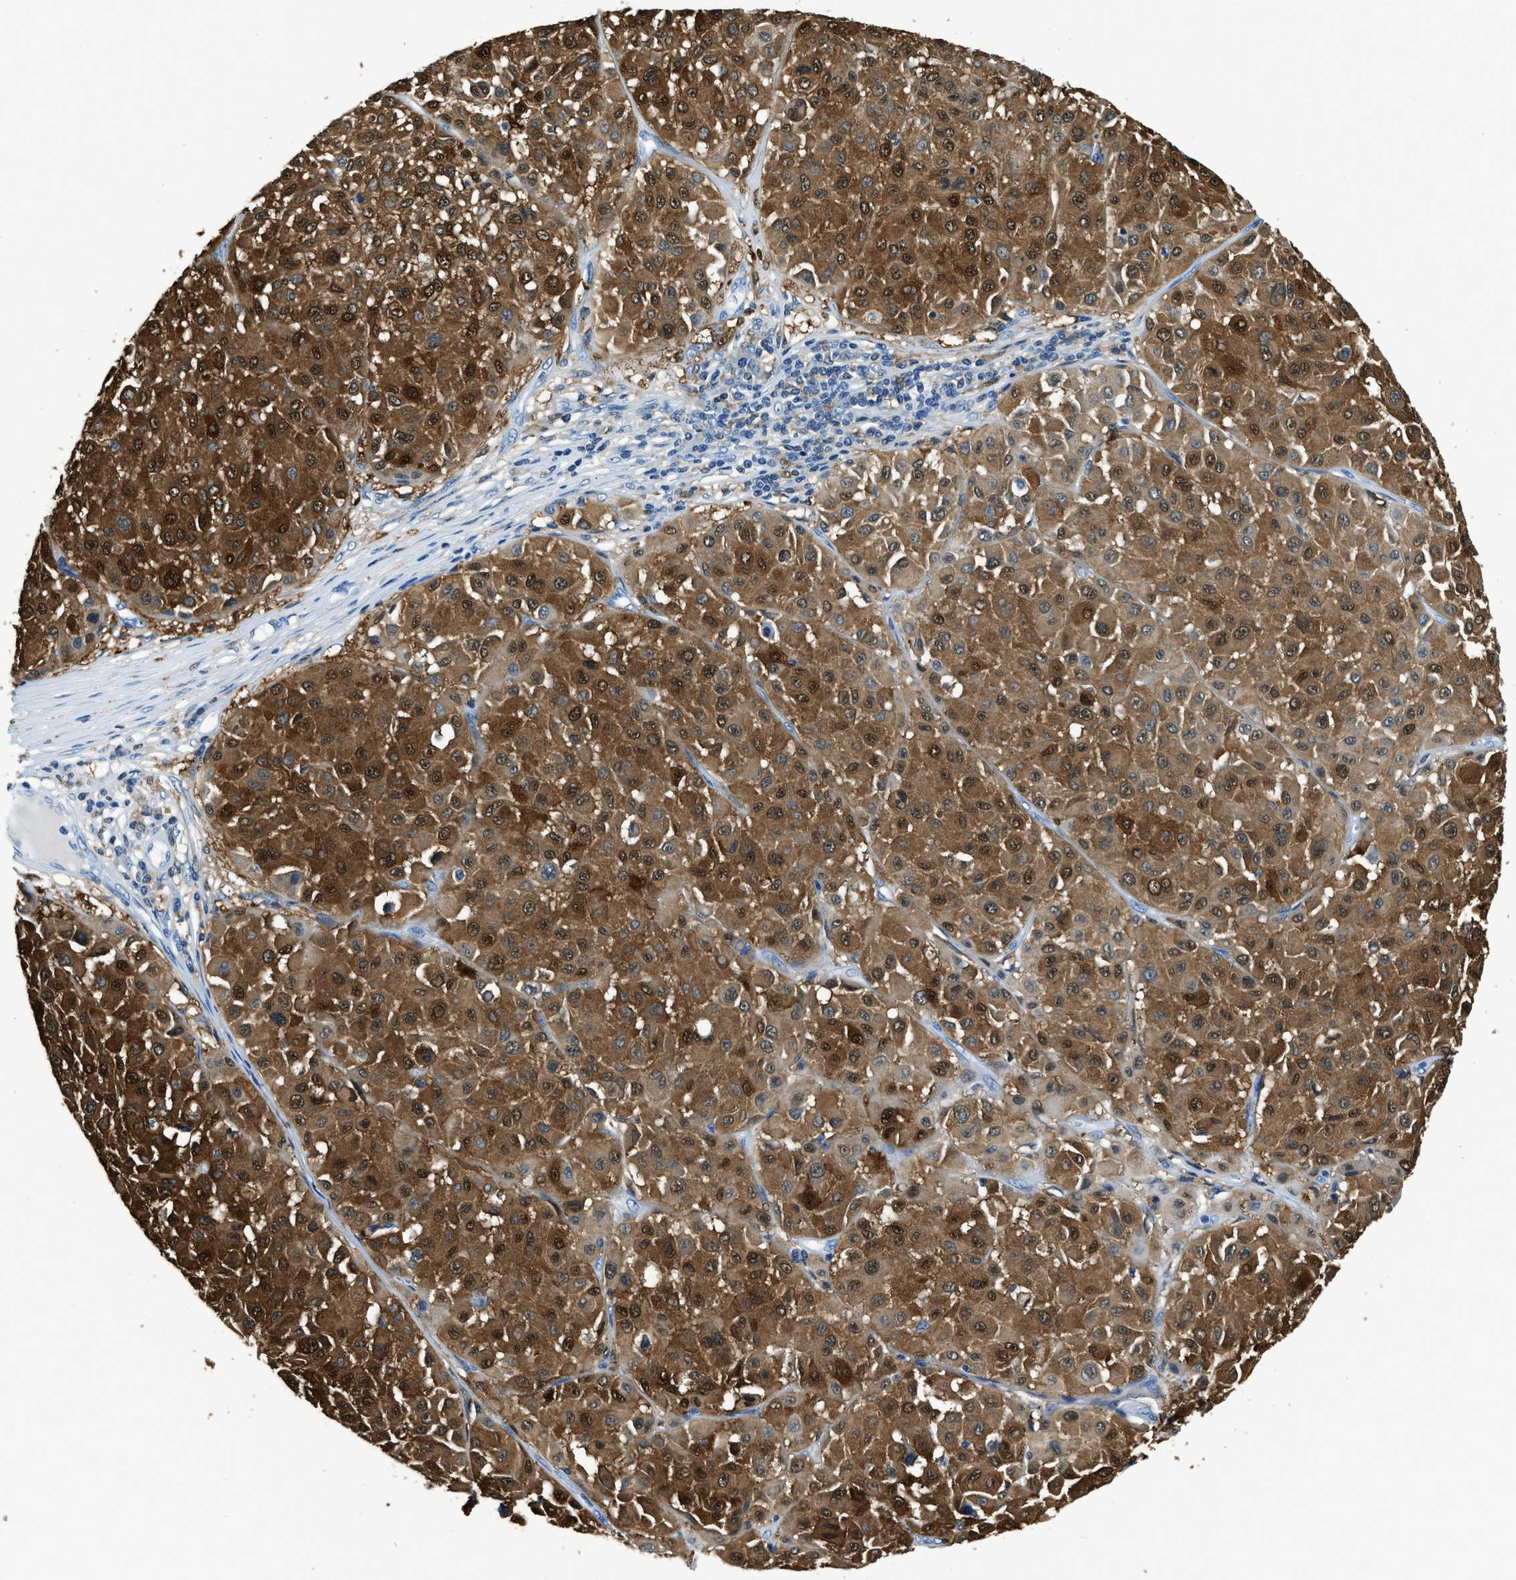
{"staining": {"intensity": "moderate", "quantity": ">75%", "location": "cytoplasmic/membranous,nuclear"}, "tissue": "melanoma", "cell_type": "Tumor cells", "image_type": "cancer", "snomed": [{"axis": "morphology", "description": "Malignant melanoma, Metastatic site"}, {"axis": "topography", "description": "Soft tissue"}], "caption": "Human malignant melanoma (metastatic site) stained for a protein (brown) exhibits moderate cytoplasmic/membranous and nuclear positive positivity in approximately >75% of tumor cells.", "gene": "CAPG", "patient": {"sex": "male", "age": 41}}